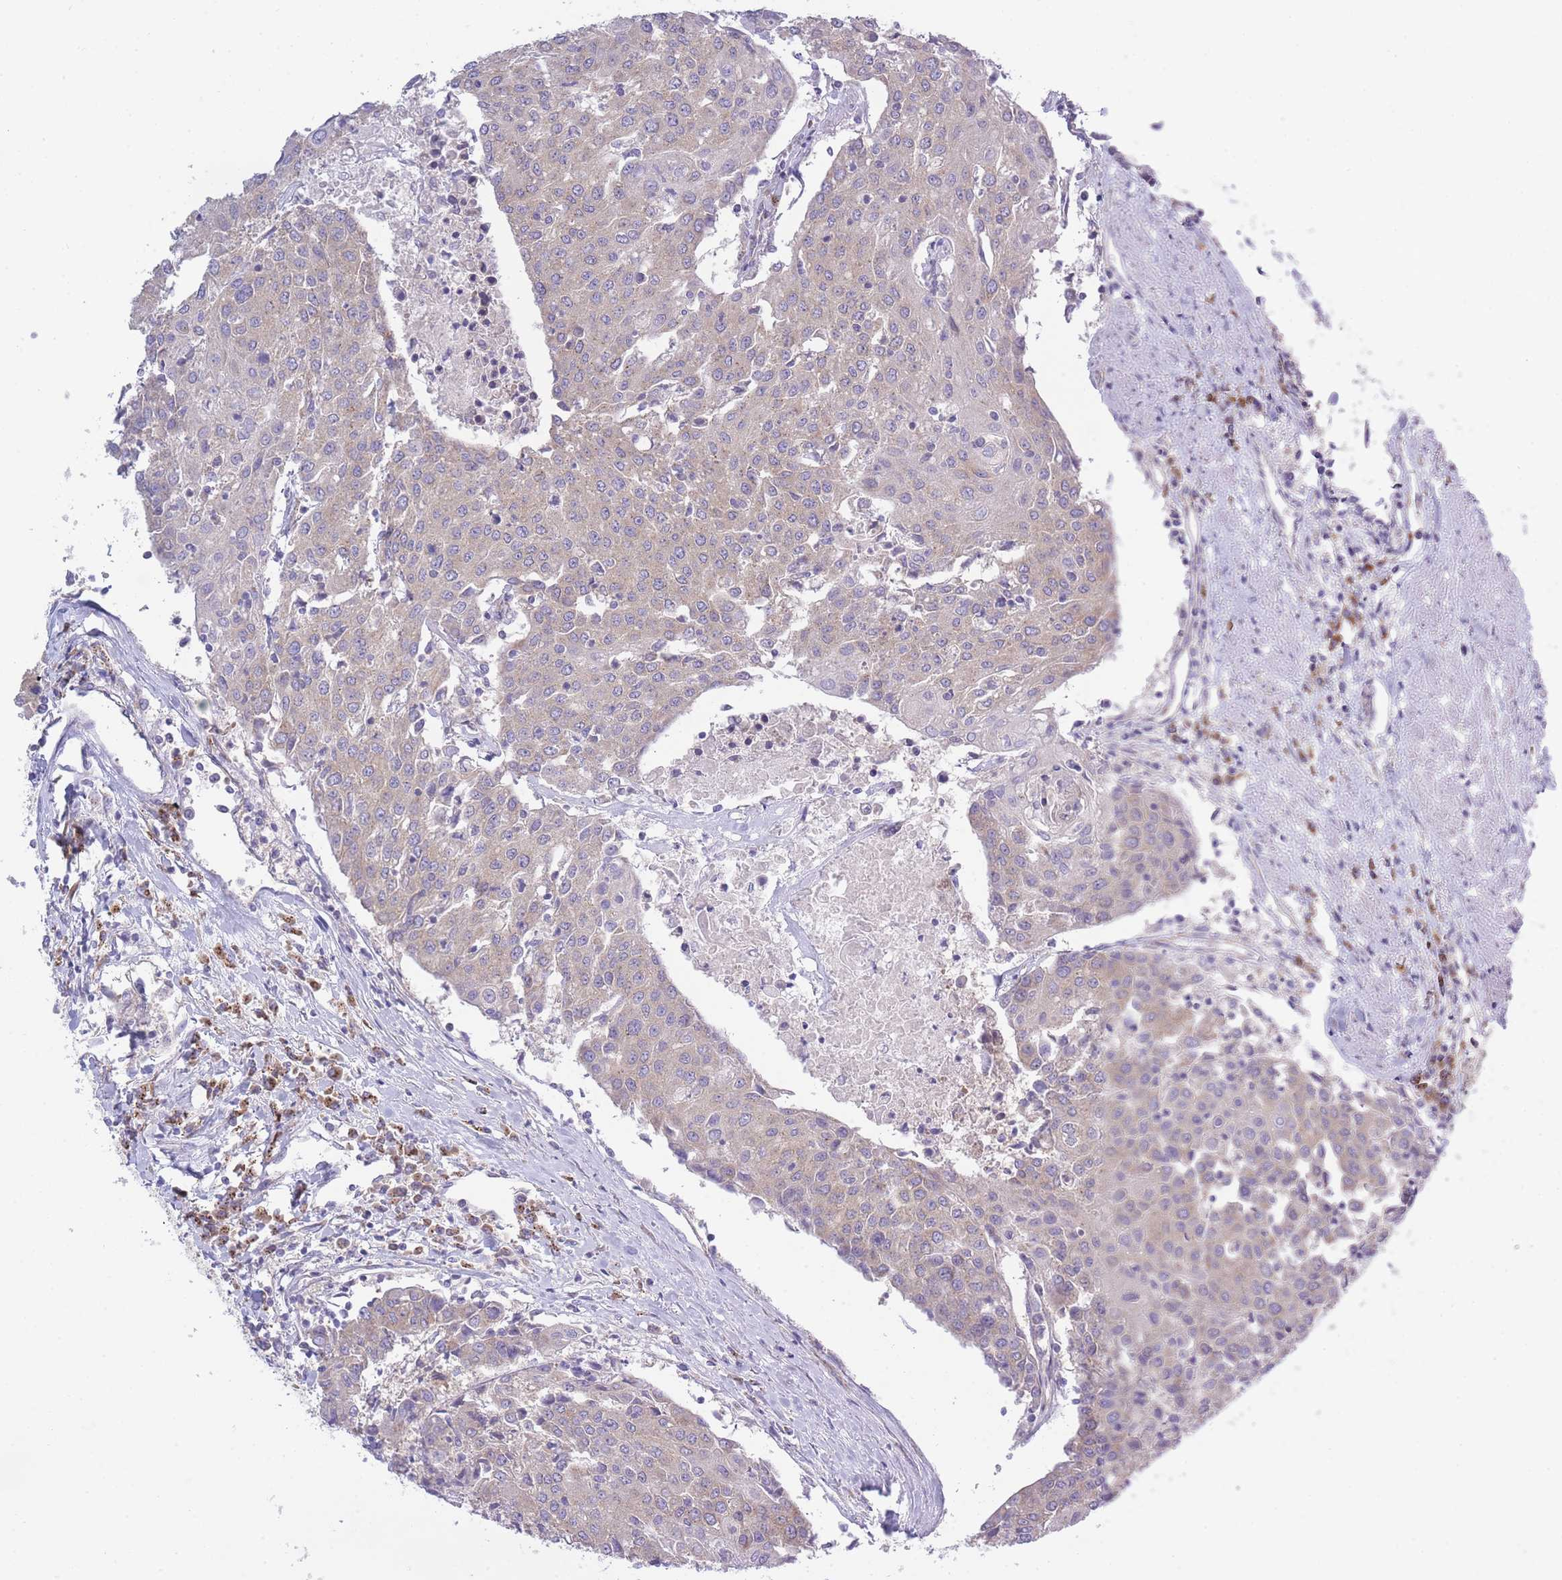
{"staining": {"intensity": "negative", "quantity": "none", "location": "none"}, "tissue": "urothelial cancer", "cell_type": "Tumor cells", "image_type": "cancer", "snomed": [{"axis": "morphology", "description": "Urothelial carcinoma, High grade"}, {"axis": "topography", "description": "Urinary bladder"}], "caption": "Urothelial carcinoma (high-grade) was stained to show a protein in brown. There is no significant expression in tumor cells. The staining is performed using DAB (3,3'-diaminobenzidine) brown chromogen with nuclei counter-stained in using hematoxylin.", "gene": "COPG2", "patient": {"sex": "female", "age": 85}}